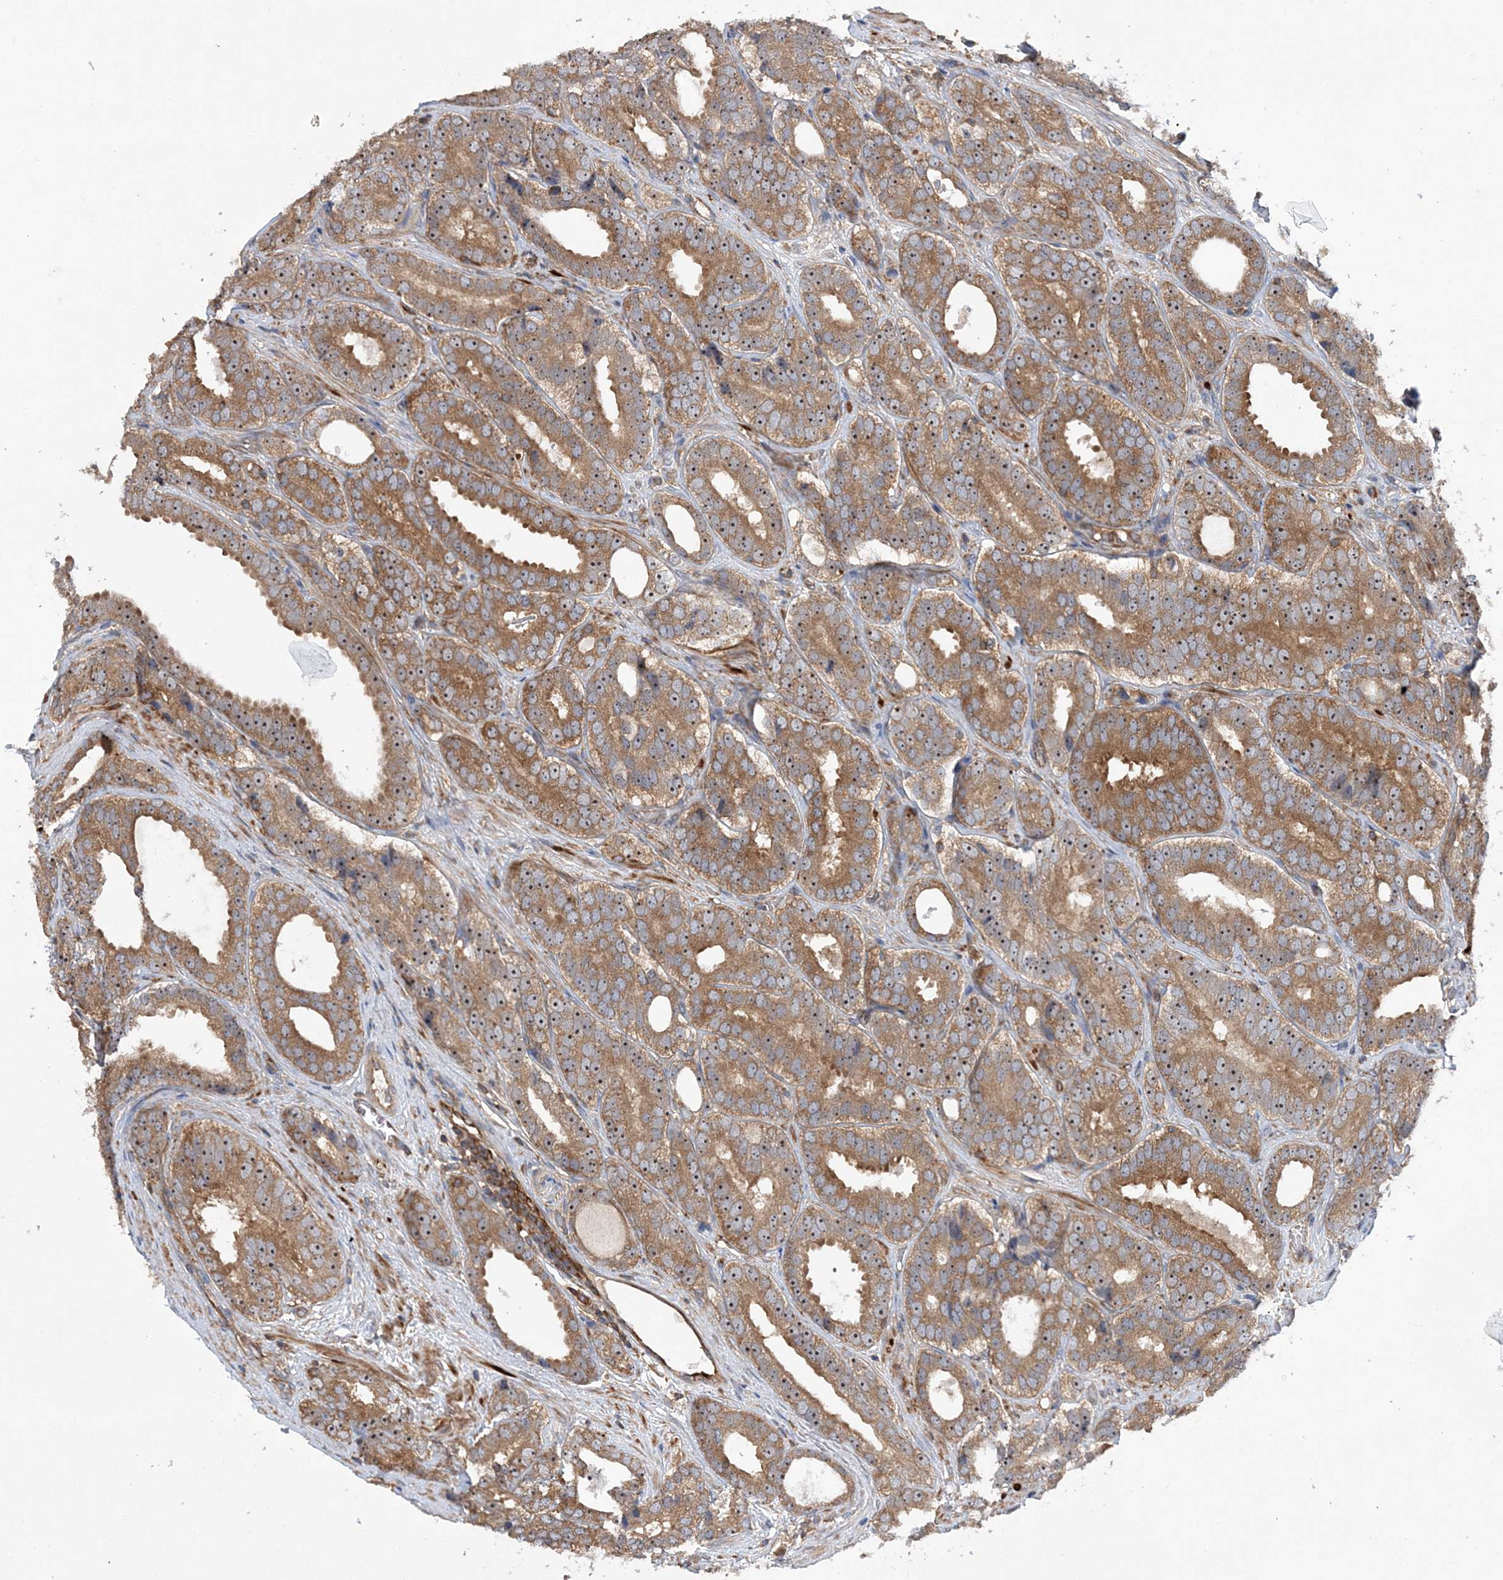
{"staining": {"intensity": "moderate", "quantity": ">75%", "location": "cytoplasmic/membranous"}, "tissue": "prostate cancer", "cell_type": "Tumor cells", "image_type": "cancer", "snomed": [{"axis": "morphology", "description": "Adenocarcinoma, High grade"}, {"axis": "topography", "description": "Prostate"}], "caption": "A micrograph of prostate cancer stained for a protein reveals moderate cytoplasmic/membranous brown staining in tumor cells. (DAB IHC with brightfield microscopy, high magnification).", "gene": "ACAP2", "patient": {"sex": "male", "age": 56}}